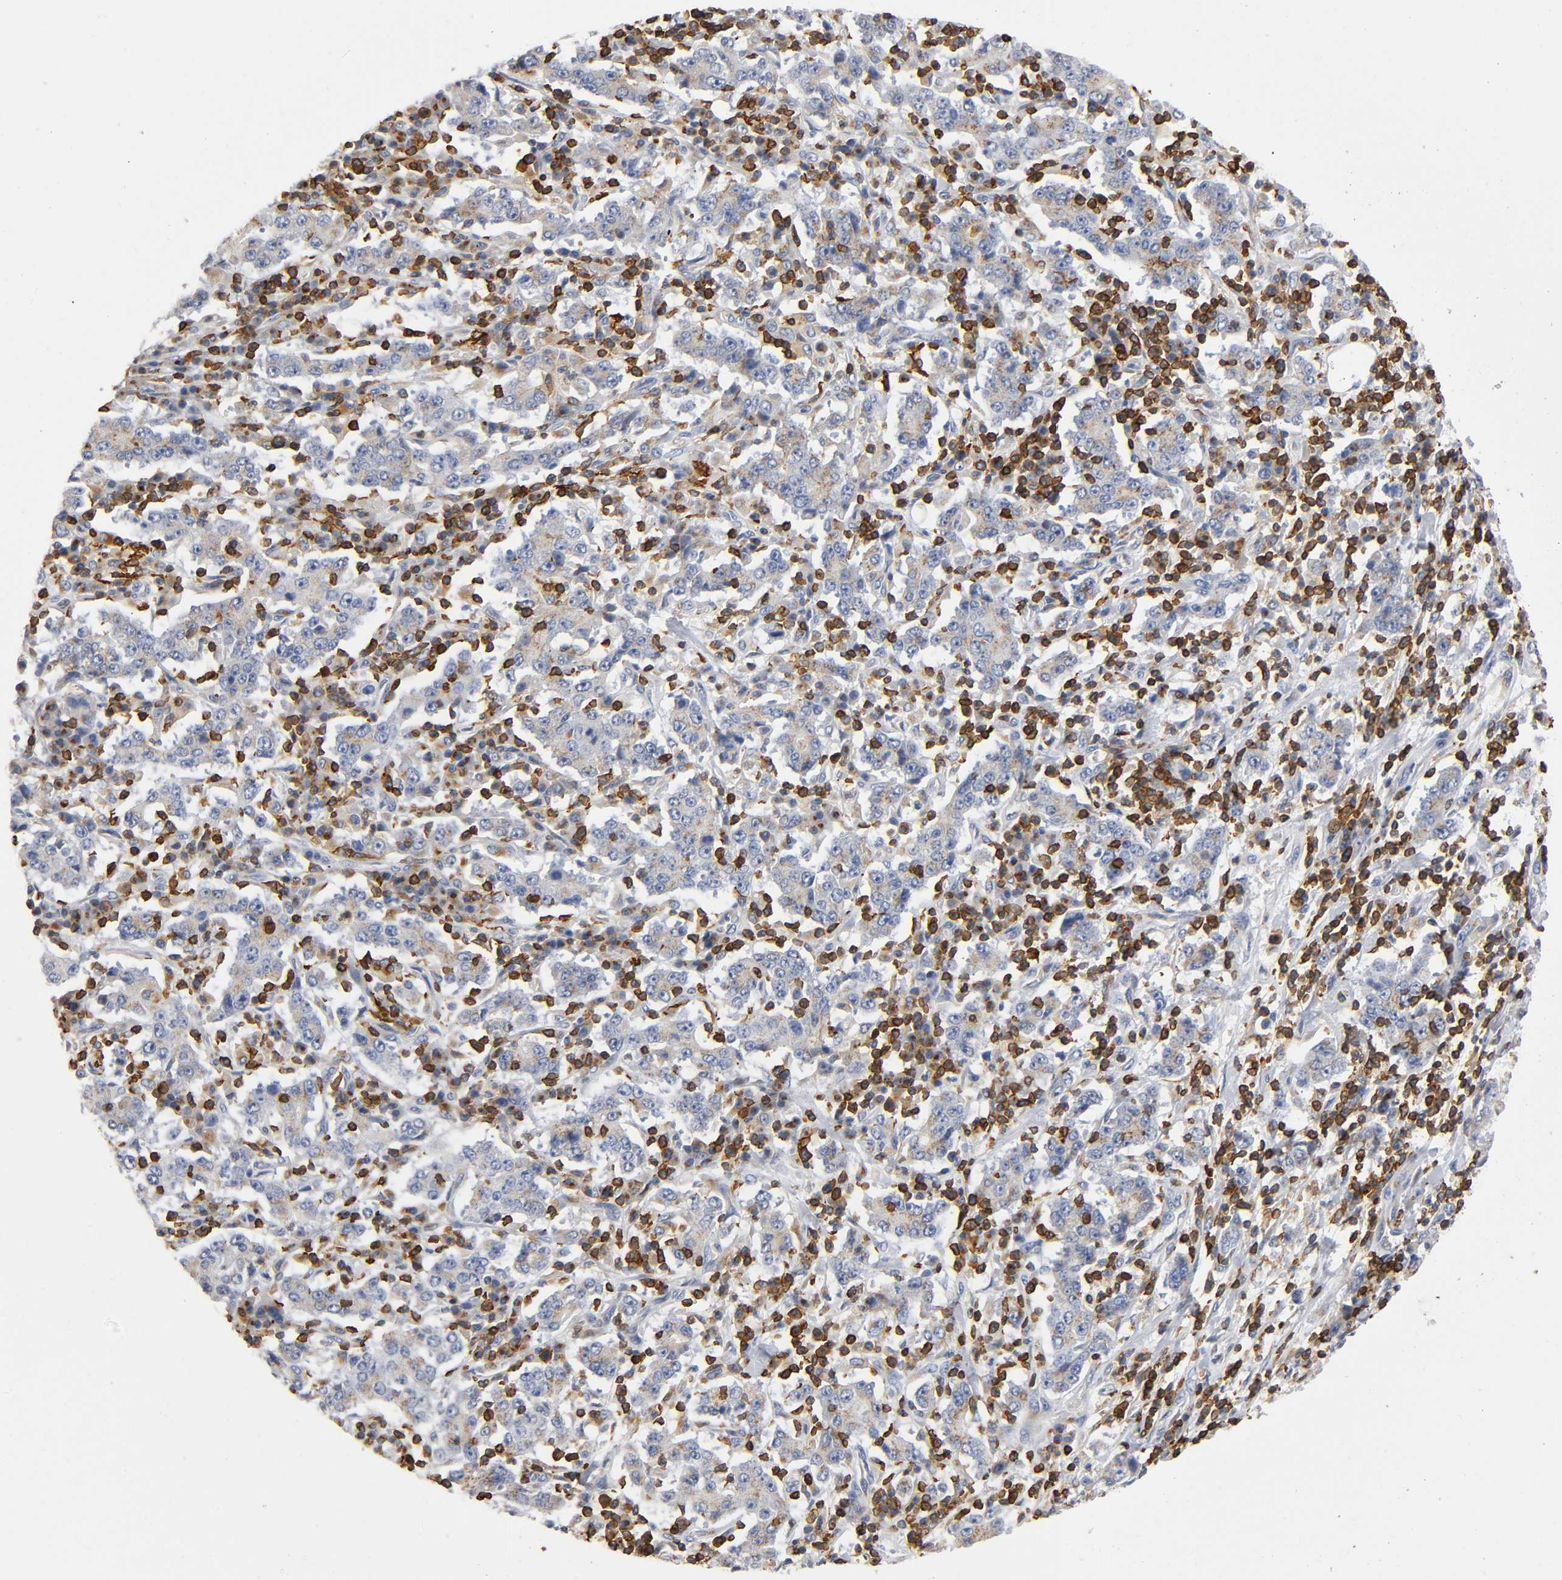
{"staining": {"intensity": "moderate", "quantity": "25%-75%", "location": "cytoplasmic/membranous"}, "tissue": "stomach cancer", "cell_type": "Tumor cells", "image_type": "cancer", "snomed": [{"axis": "morphology", "description": "Normal tissue, NOS"}, {"axis": "morphology", "description": "Adenocarcinoma, NOS"}, {"axis": "topography", "description": "Stomach, upper"}, {"axis": "topography", "description": "Stomach"}], "caption": "There is medium levels of moderate cytoplasmic/membranous expression in tumor cells of adenocarcinoma (stomach), as demonstrated by immunohistochemical staining (brown color).", "gene": "CAPN10", "patient": {"sex": "male", "age": 59}}